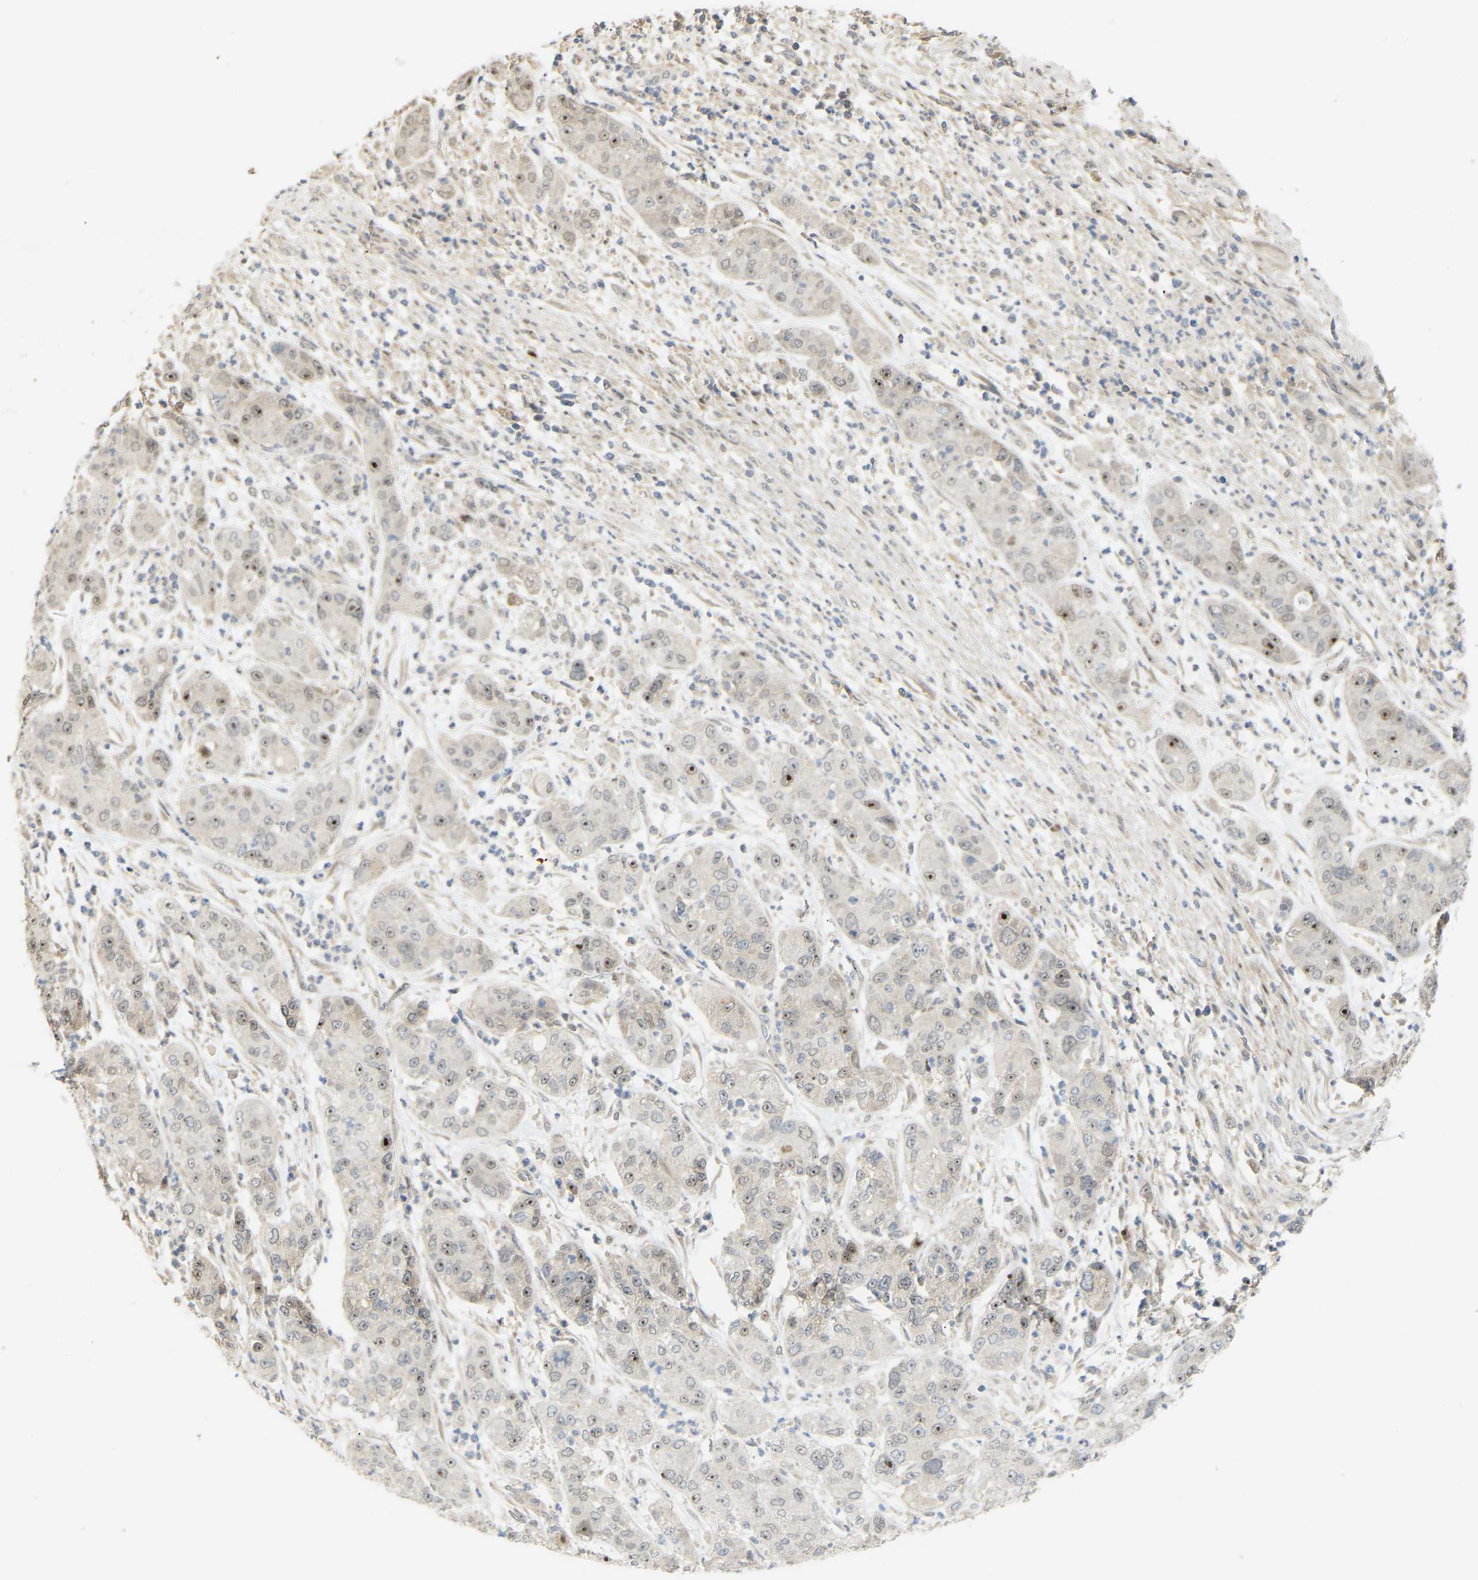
{"staining": {"intensity": "weak", "quantity": "<25%", "location": "nuclear"}, "tissue": "pancreatic cancer", "cell_type": "Tumor cells", "image_type": "cancer", "snomed": [{"axis": "morphology", "description": "Adenocarcinoma, NOS"}, {"axis": "topography", "description": "Pancreas"}], "caption": "Tumor cells are negative for brown protein staining in pancreatic cancer.", "gene": "PTPN4", "patient": {"sex": "female", "age": 78}}